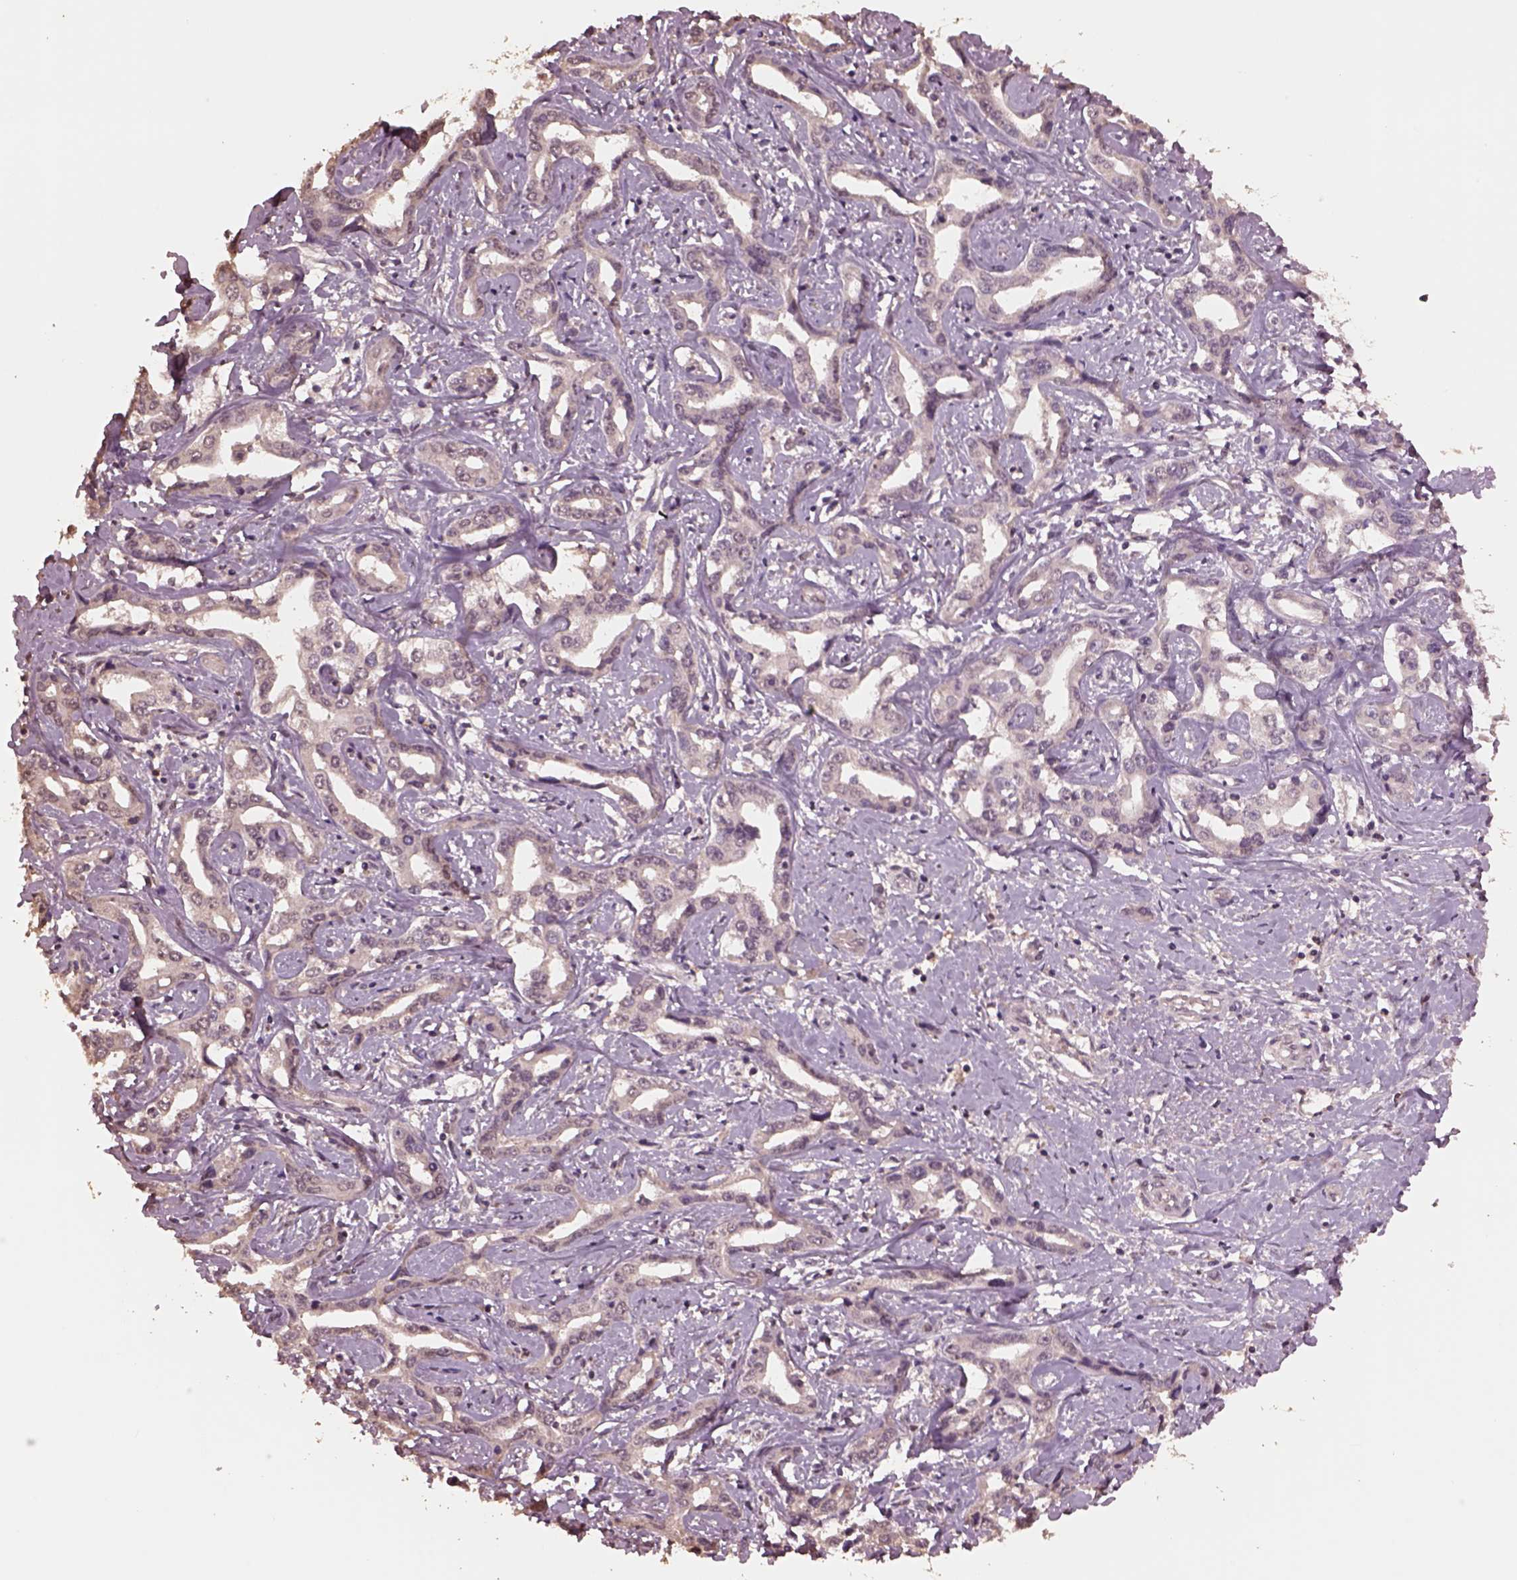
{"staining": {"intensity": "negative", "quantity": "none", "location": "none"}, "tissue": "liver cancer", "cell_type": "Tumor cells", "image_type": "cancer", "snomed": [{"axis": "morphology", "description": "Cholangiocarcinoma"}, {"axis": "topography", "description": "Liver"}], "caption": "This is a image of immunohistochemistry staining of liver cholangiocarcinoma, which shows no expression in tumor cells.", "gene": "CPT1C", "patient": {"sex": "male", "age": 59}}